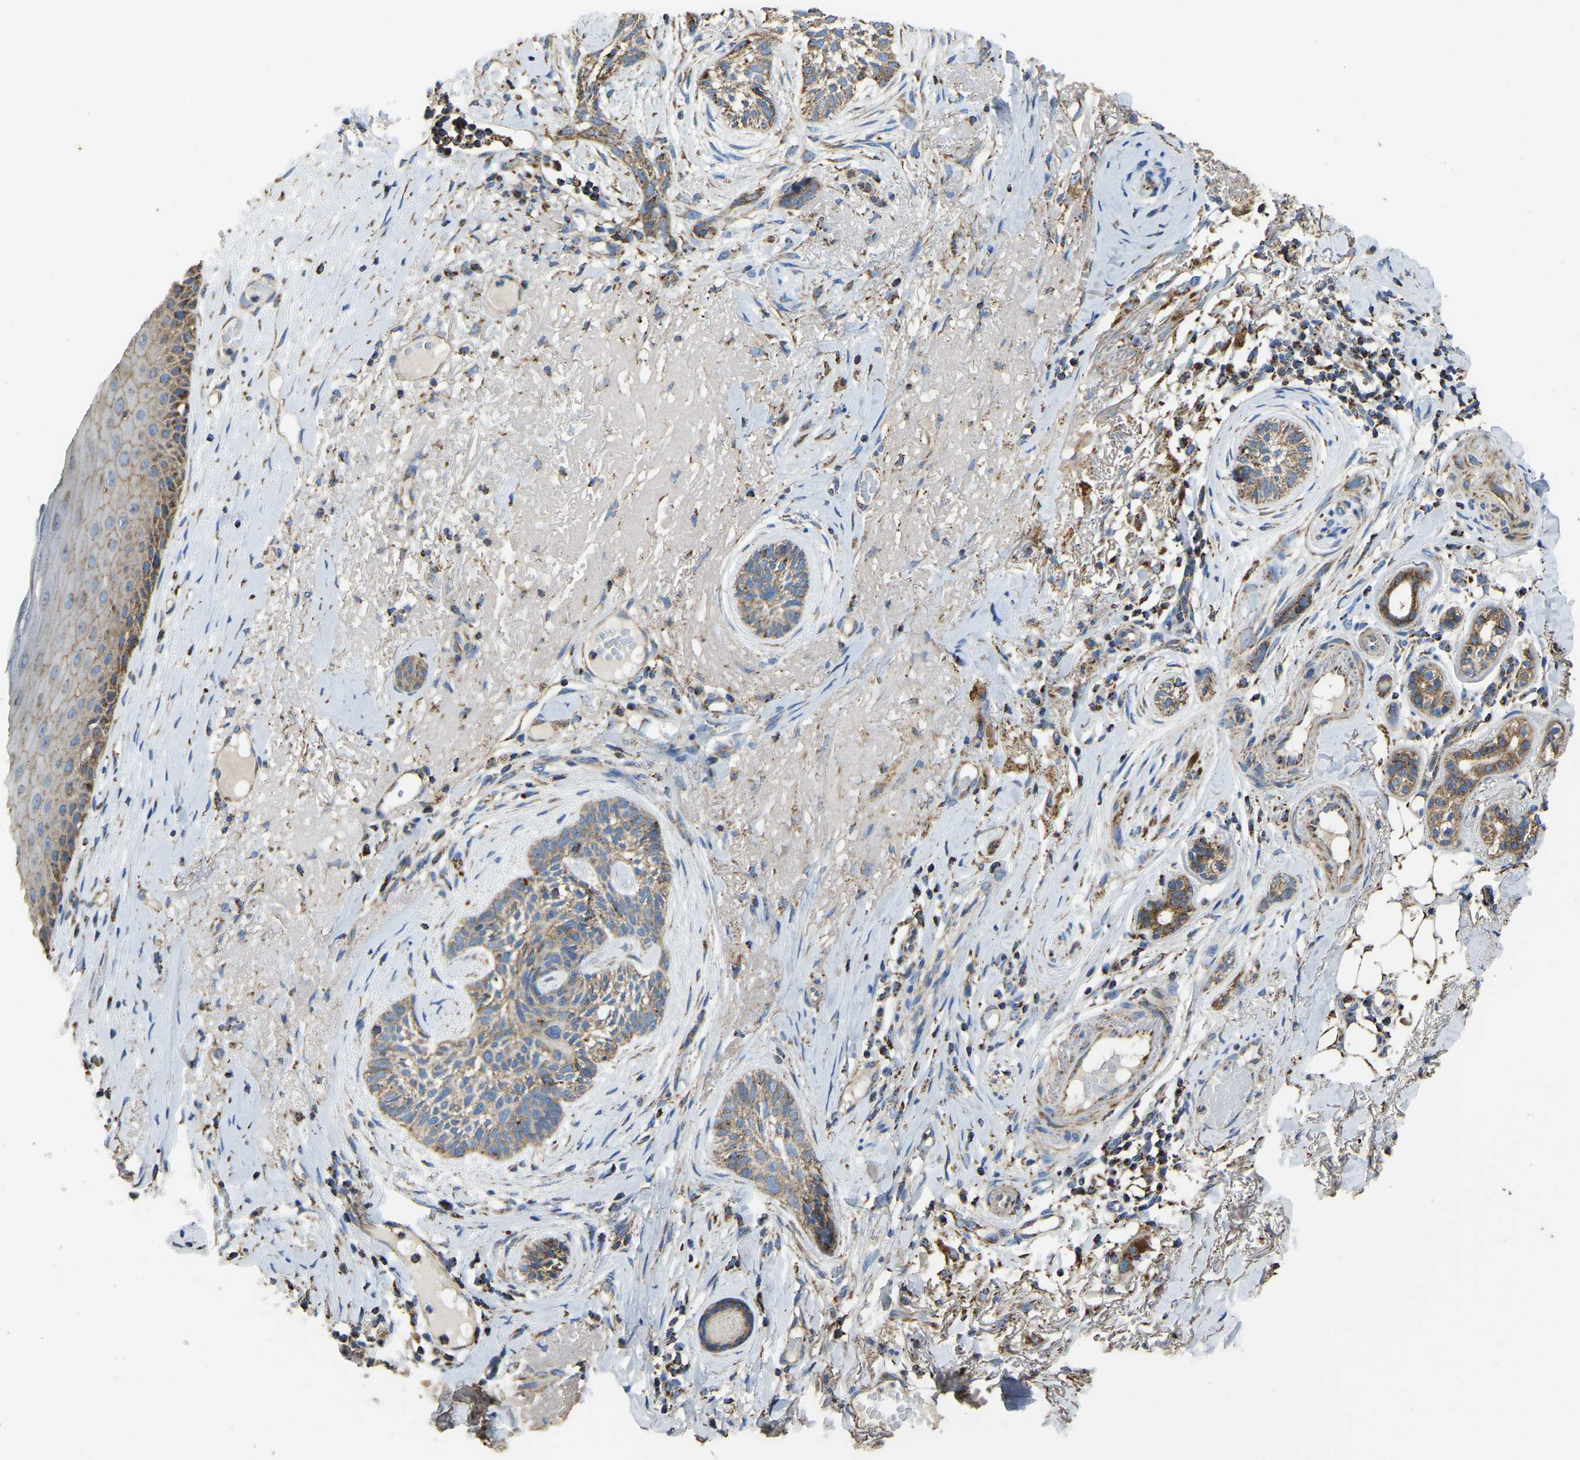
{"staining": {"intensity": "moderate", "quantity": ">75%", "location": "cytoplasmic/membranous"}, "tissue": "skin cancer", "cell_type": "Tumor cells", "image_type": "cancer", "snomed": [{"axis": "morphology", "description": "Basal cell carcinoma"}, {"axis": "topography", "description": "Skin"}], "caption": "Human skin cancer (basal cell carcinoma) stained with a protein marker shows moderate staining in tumor cells.", "gene": "ETFA", "patient": {"sex": "female", "age": 88}}